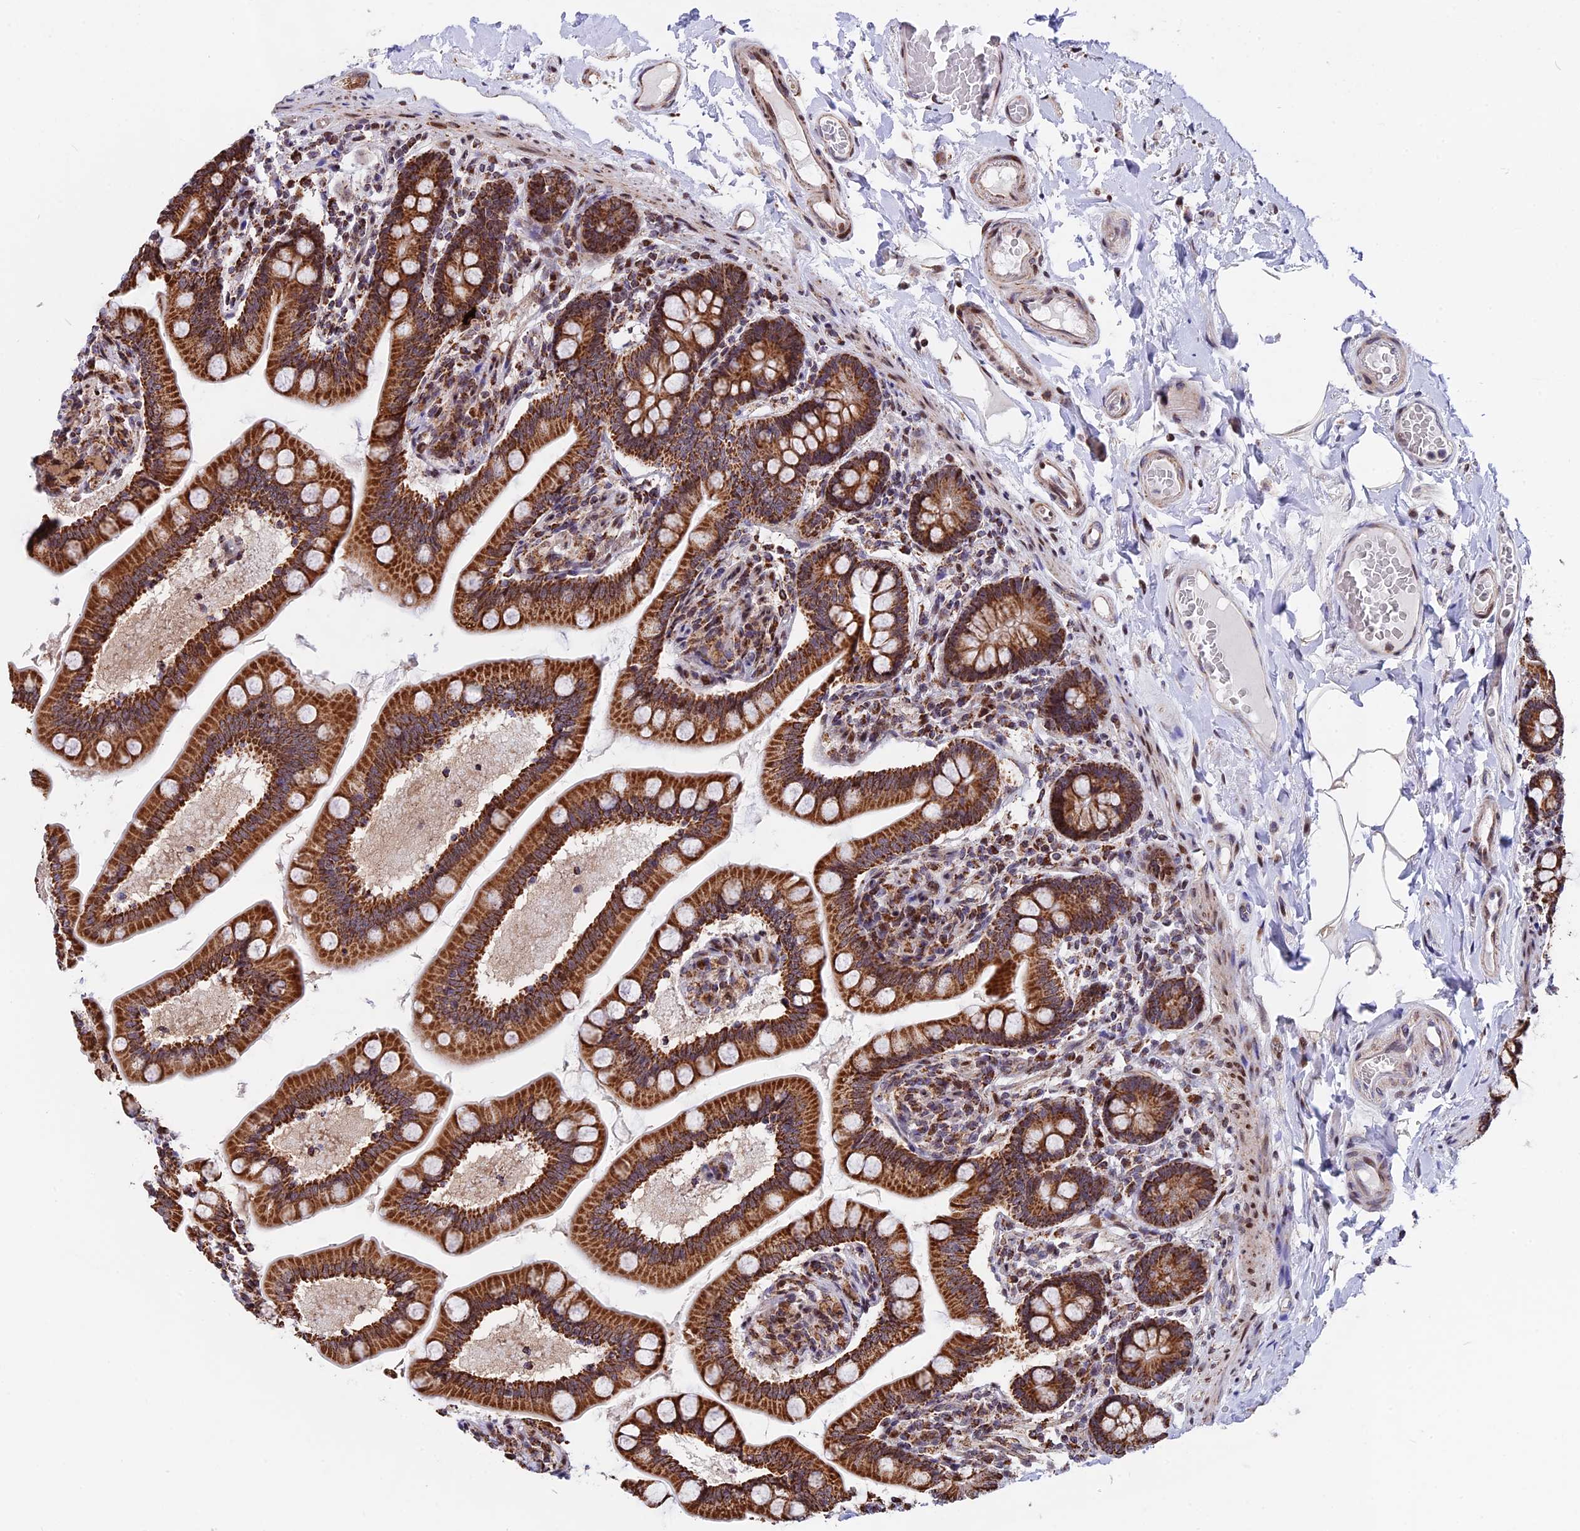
{"staining": {"intensity": "strong", "quantity": ">75%", "location": "cytoplasmic/membranous"}, "tissue": "small intestine", "cell_type": "Glandular cells", "image_type": "normal", "snomed": [{"axis": "morphology", "description": "Normal tissue, NOS"}, {"axis": "topography", "description": "Small intestine"}], "caption": "Brown immunohistochemical staining in benign small intestine demonstrates strong cytoplasmic/membranous staining in approximately >75% of glandular cells.", "gene": "FAM174C", "patient": {"sex": "female", "age": 64}}